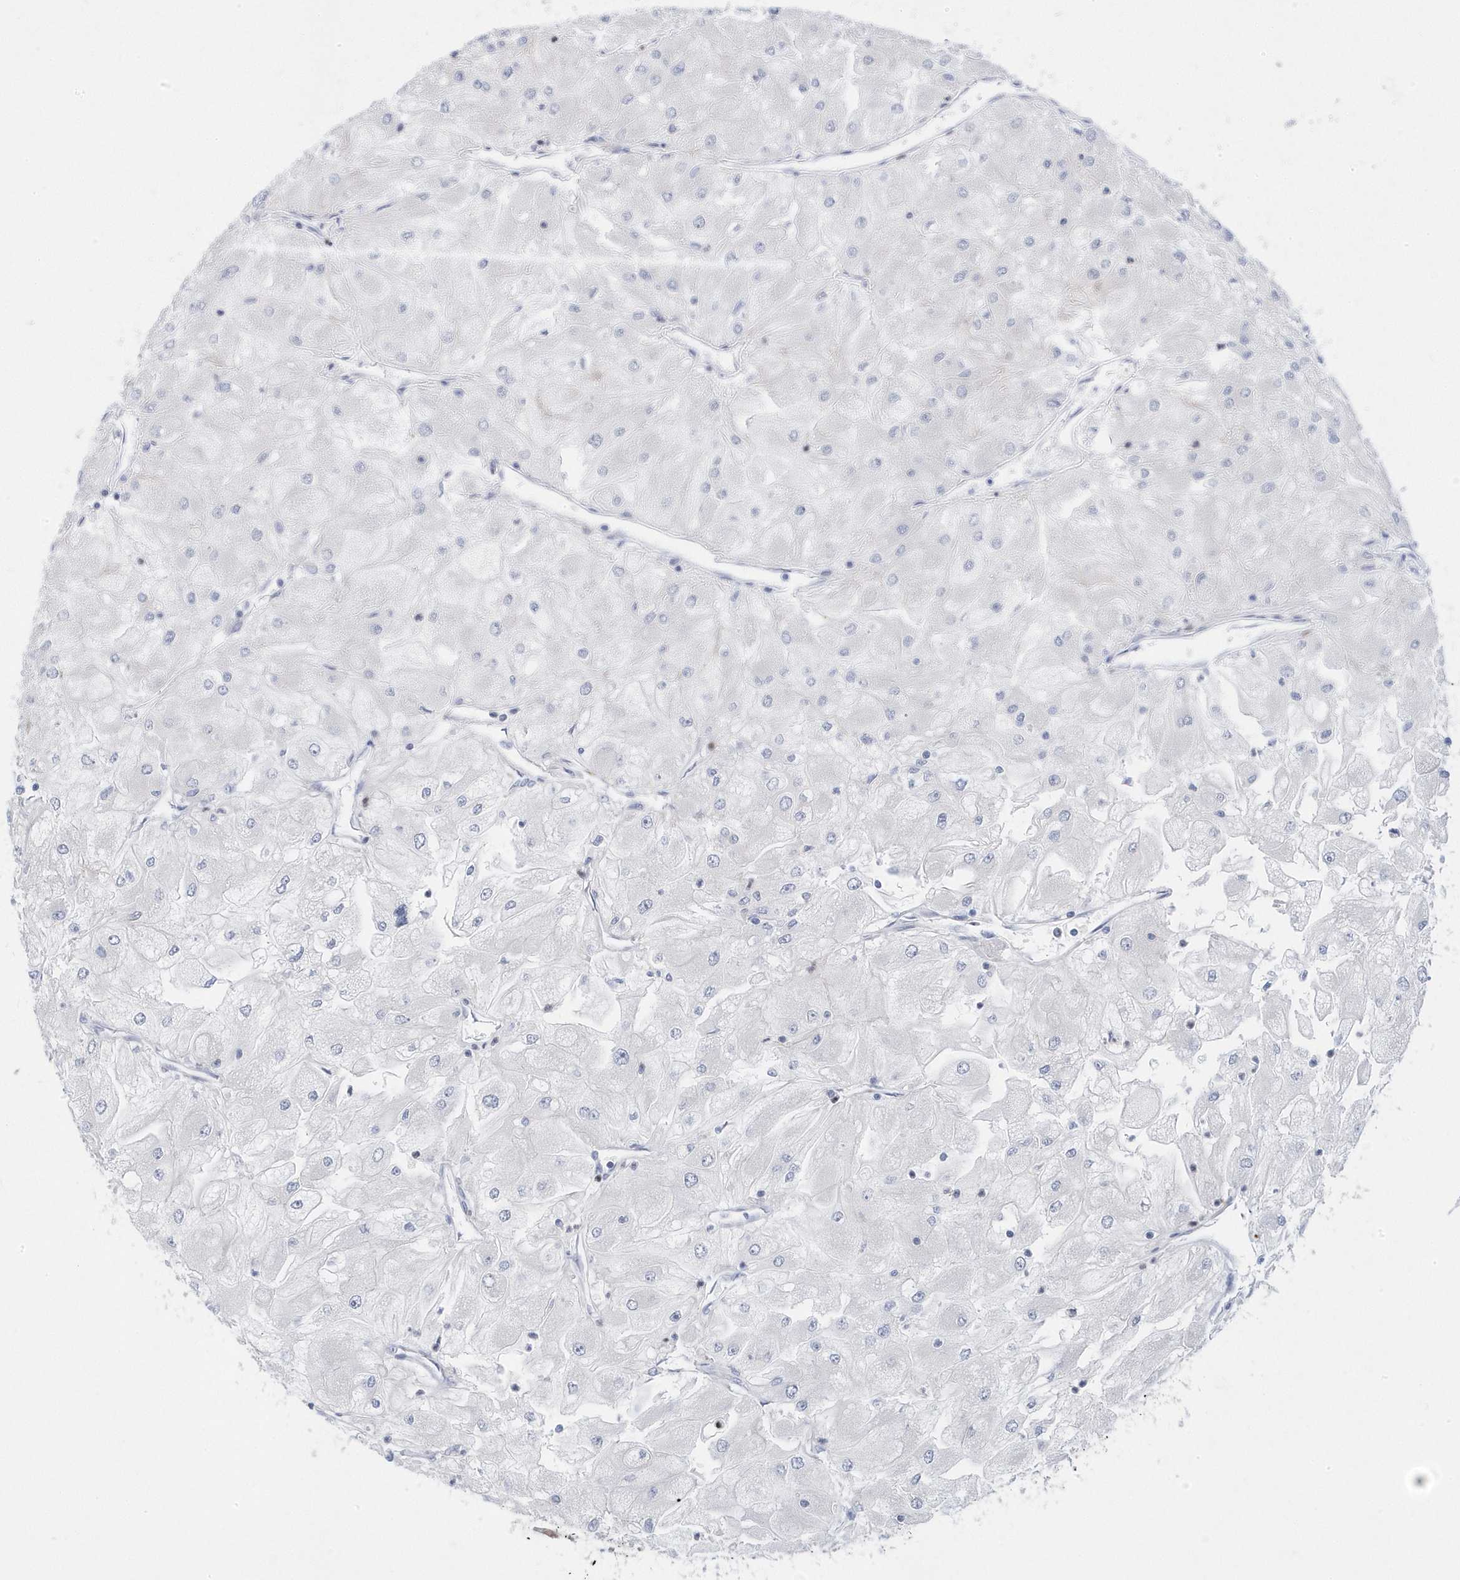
{"staining": {"intensity": "negative", "quantity": "none", "location": "none"}, "tissue": "renal cancer", "cell_type": "Tumor cells", "image_type": "cancer", "snomed": [{"axis": "morphology", "description": "Adenocarcinoma, NOS"}, {"axis": "topography", "description": "Kidney"}], "caption": "This is a photomicrograph of IHC staining of adenocarcinoma (renal), which shows no expression in tumor cells.", "gene": "ANAPC1", "patient": {"sex": "male", "age": 80}}